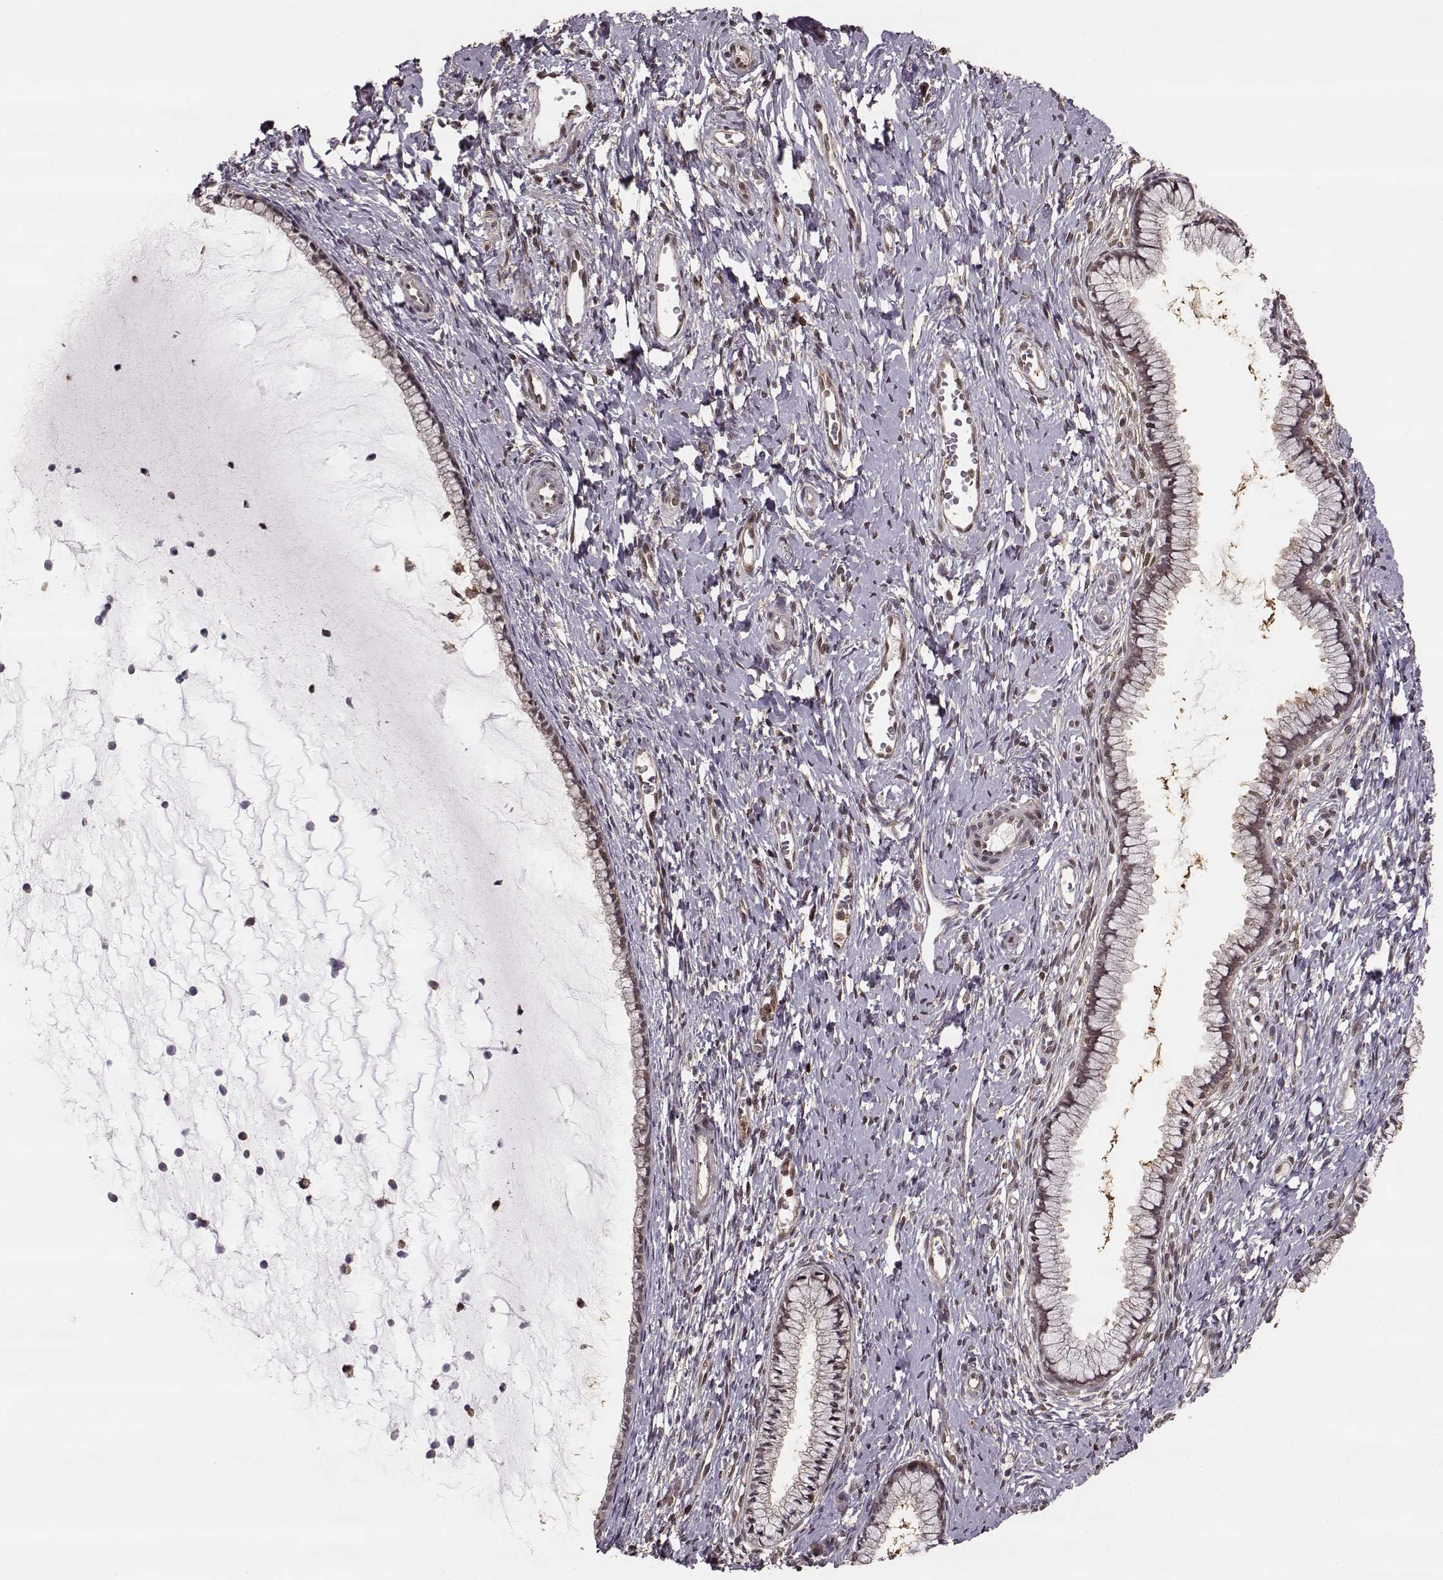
{"staining": {"intensity": "negative", "quantity": "none", "location": "none"}, "tissue": "cervix", "cell_type": "Glandular cells", "image_type": "normal", "snomed": [{"axis": "morphology", "description": "Normal tissue, NOS"}, {"axis": "topography", "description": "Cervix"}], "caption": "Immunohistochemistry (IHC) micrograph of benign cervix: cervix stained with DAB shows no significant protein staining in glandular cells.", "gene": "MFSD1", "patient": {"sex": "female", "age": 40}}